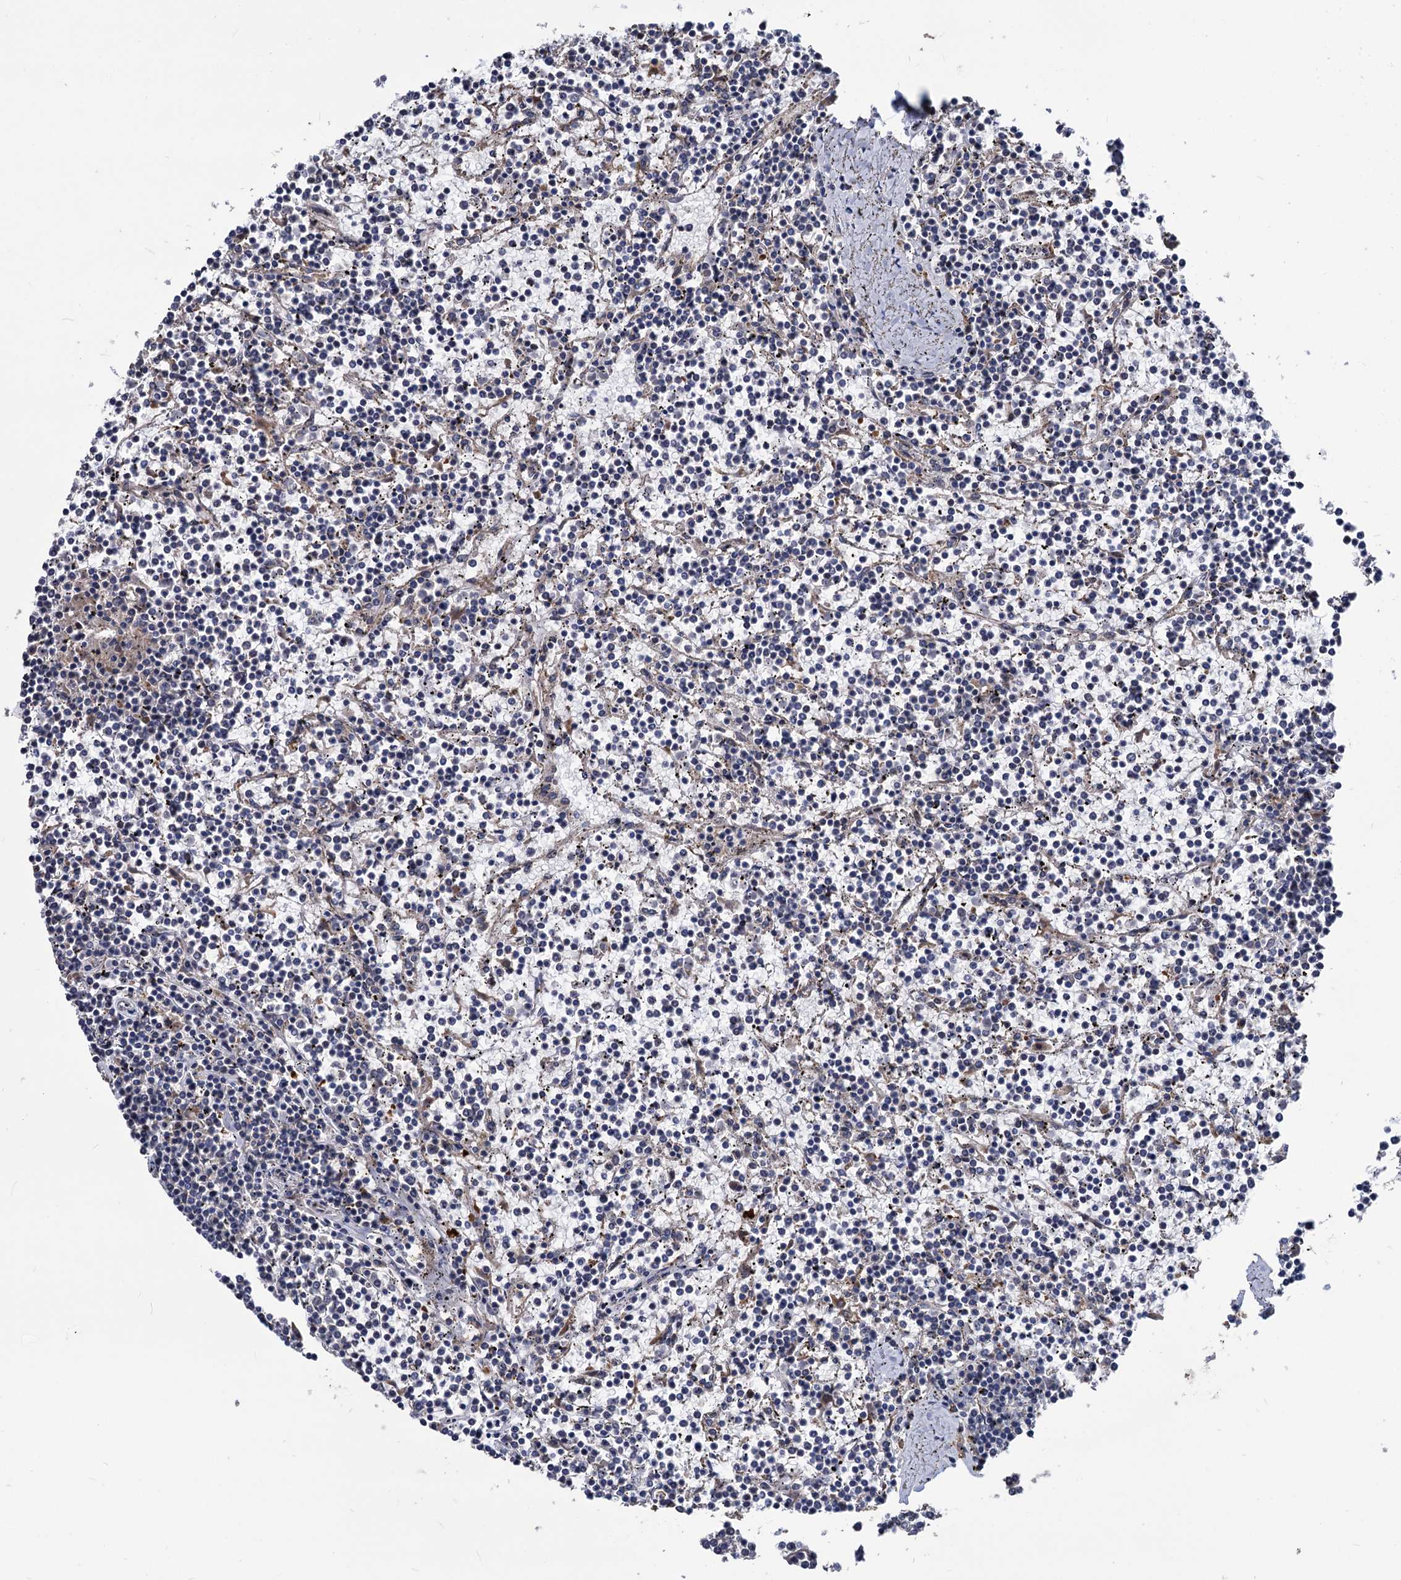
{"staining": {"intensity": "negative", "quantity": "none", "location": "none"}, "tissue": "lymphoma", "cell_type": "Tumor cells", "image_type": "cancer", "snomed": [{"axis": "morphology", "description": "Malignant lymphoma, non-Hodgkin's type, Low grade"}, {"axis": "topography", "description": "Spleen"}], "caption": "This photomicrograph is of low-grade malignant lymphoma, non-Hodgkin's type stained with immunohistochemistry (IHC) to label a protein in brown with the nuclei are counter-stained blue. There is no expression in tumor cells.", "gene": "SMAGP", "patient": {"sex": "female", "age": 19}}